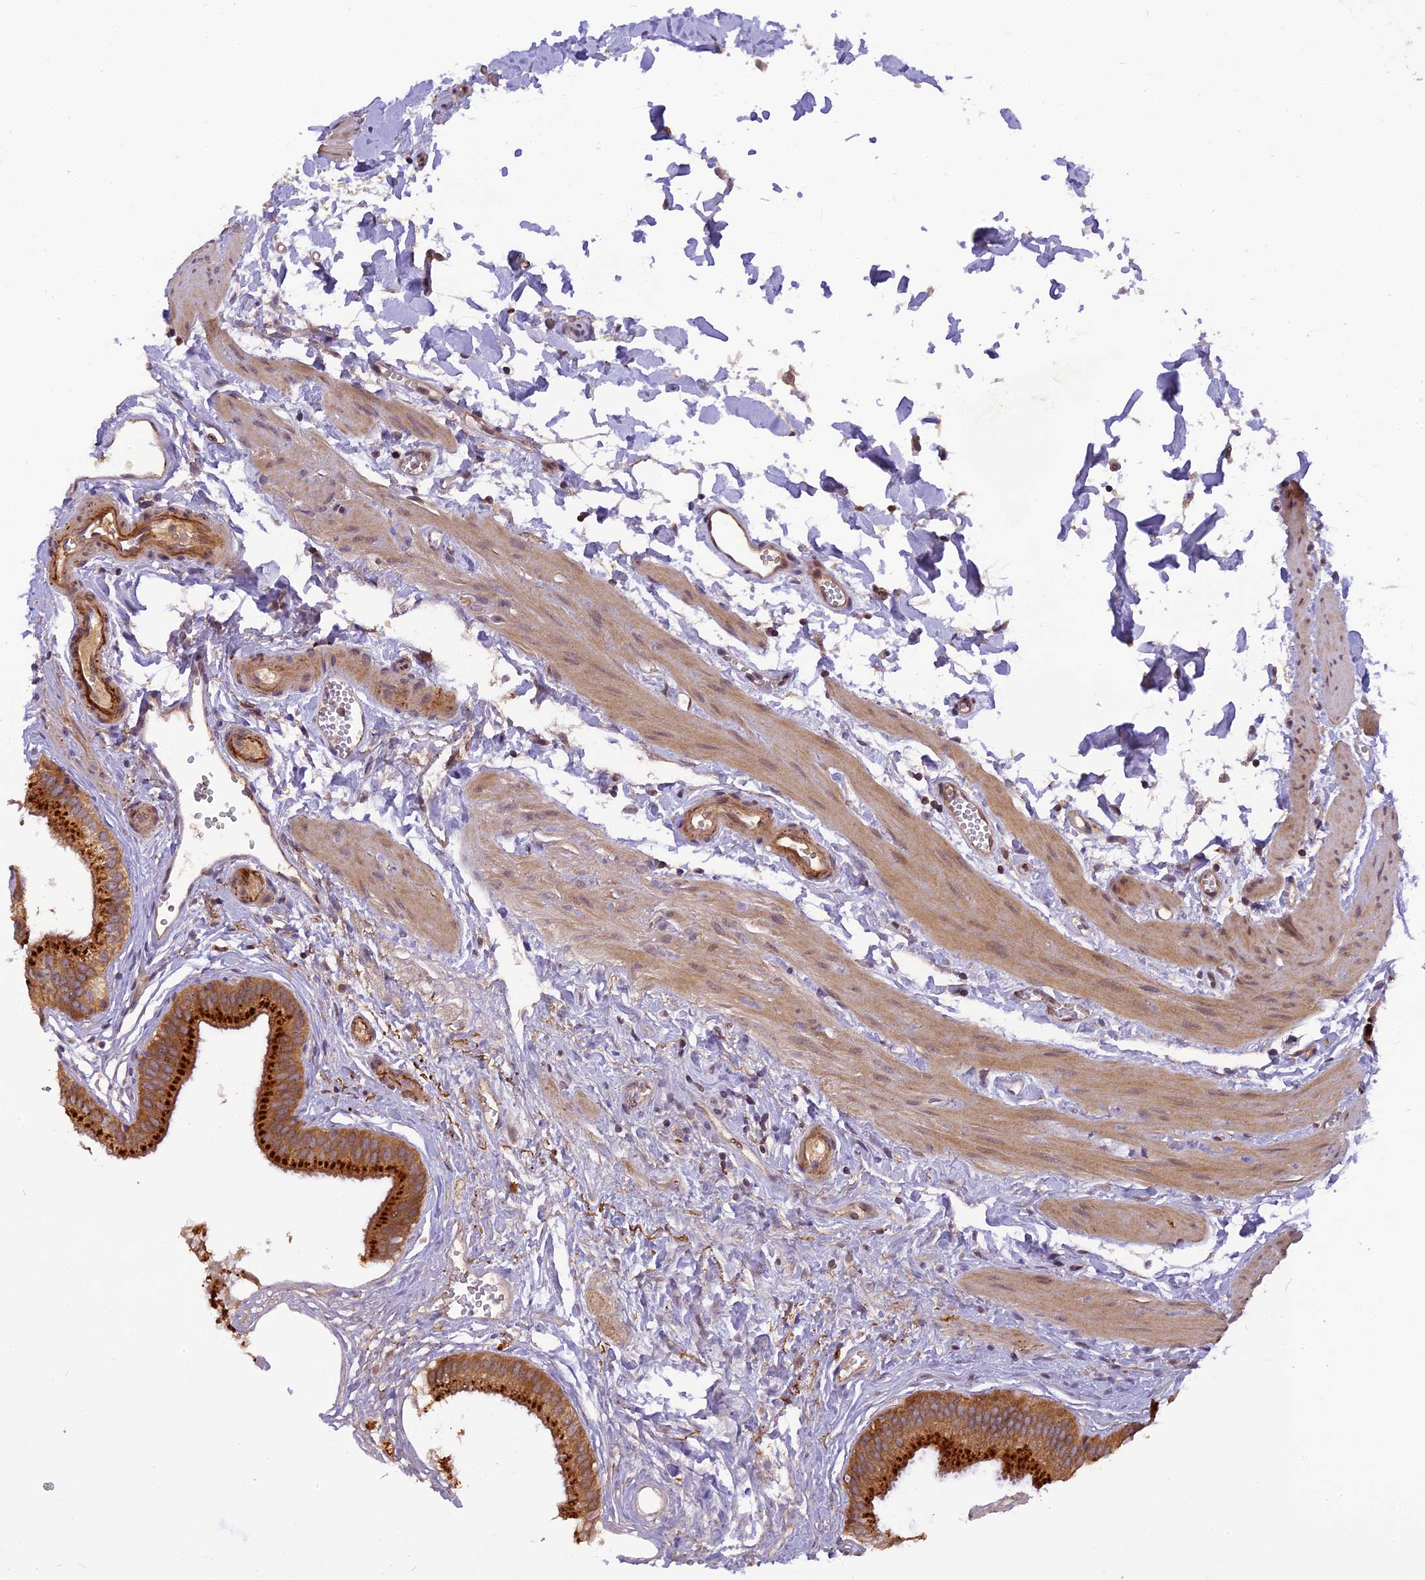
{"staining": {"intensity": "strong", "quantity": ">75%", "location": "cytoplasmic/membranous"}, "tissue": "gallbladder", "cell_type": "Glandular cells", "image_type": "normal", "snomed": [{"axis": "morphology", "description": "Normal tissue, NOS"}, {"axis": "topography", "description": "Gallbladder"}], "caption": "Immunohistochemistry (IHC) of normal gallbladder reveals high levels of strong cytoplasmic/membranous staining in approximately >75% of glandular cells.", "gene": "FNIP2", "patient": {"sex": "female", "age": 54}}